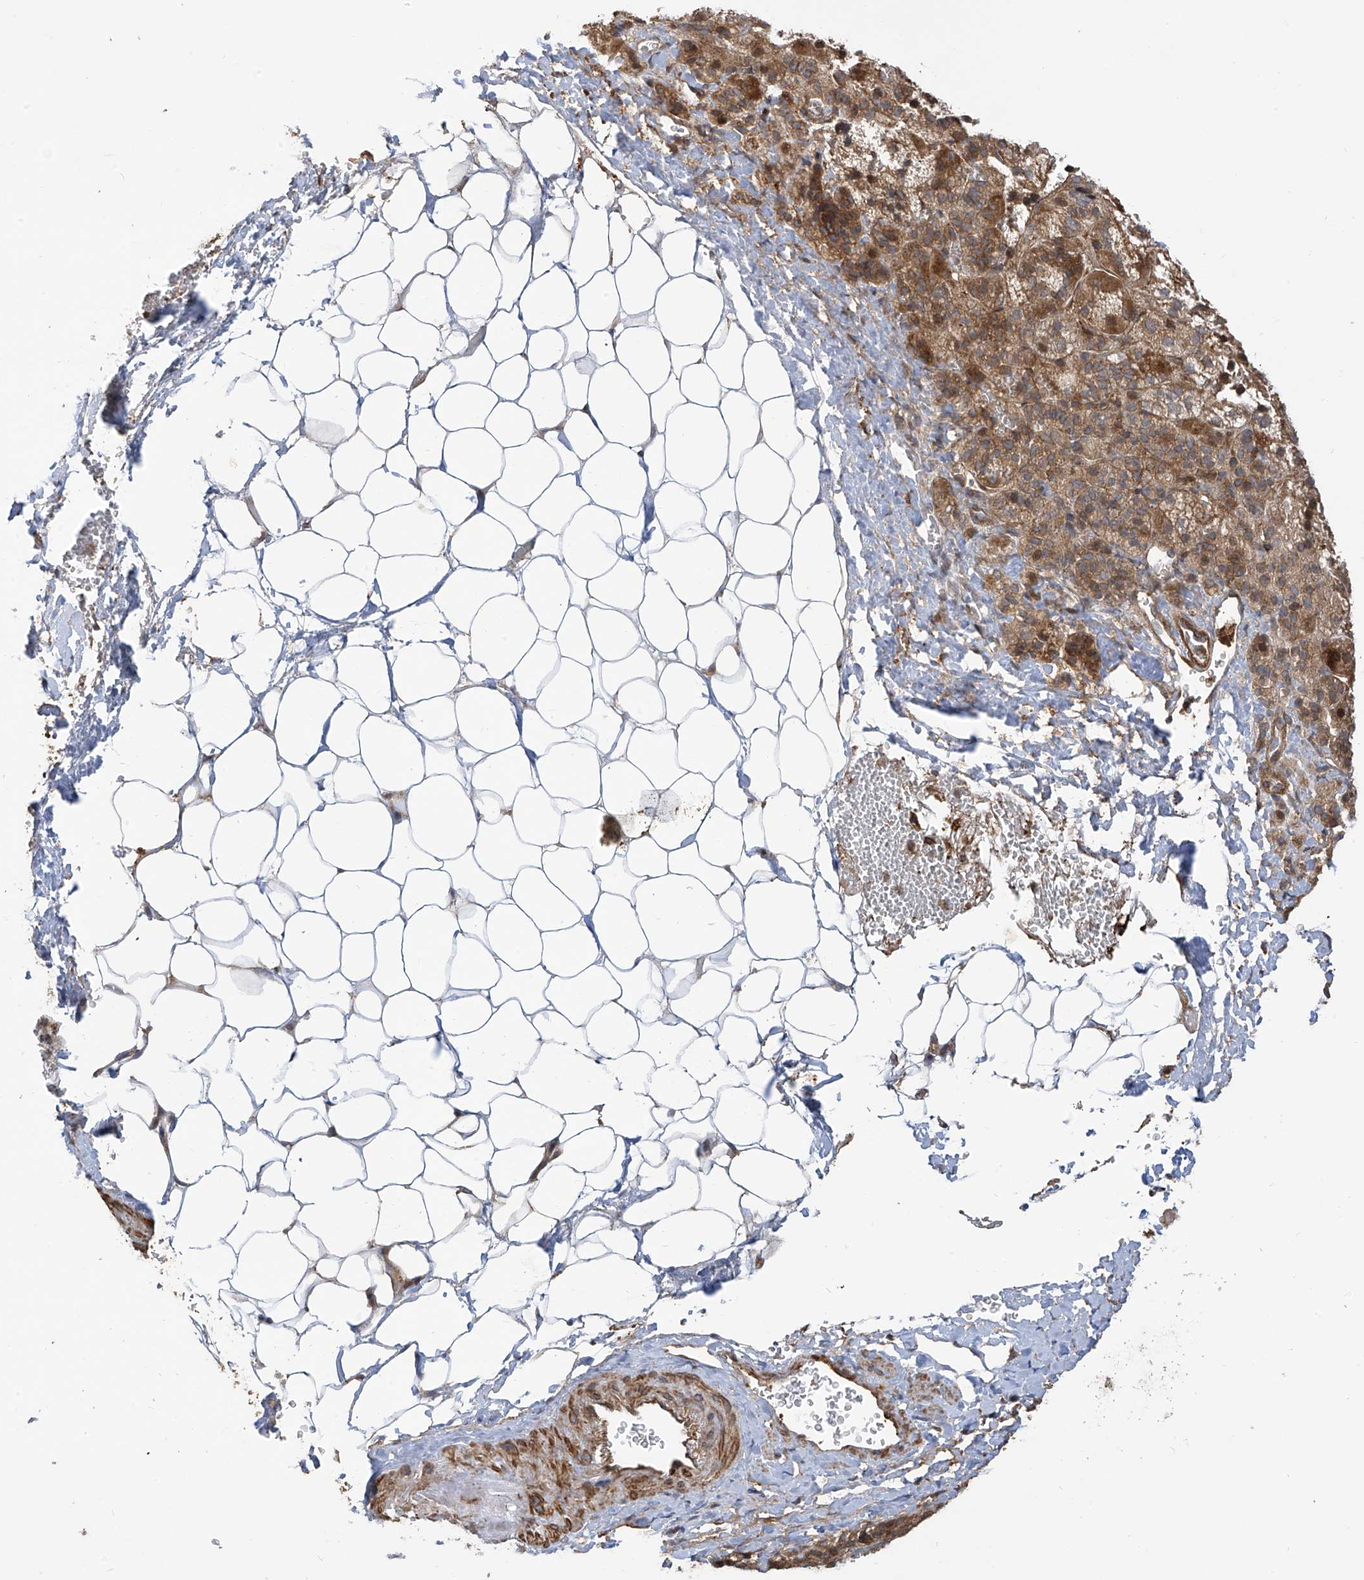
{"staining": {"intensity": "moderate", "quantity": "25%-75%", "location": "cytoplasmic/membranous"}, "tissue": "adrenal gland", "cell_type": "Glandular cells", "image_type": "normal", "snomed": [{"axis": "morphology", "description": "Normal tissue, NOS"}, {"axis": "topography", "description": "Adrenal gland"}], "caption": "A brown stain shows moderate cytoplasmic/membranous staining of a protein in glandular cells of unremarkable adrenal gland. (Brightfield microscopy of DAB IHC at high magnification).", "gene": "ATAD2B", "patient": {"sex": "female", "age": 57}}